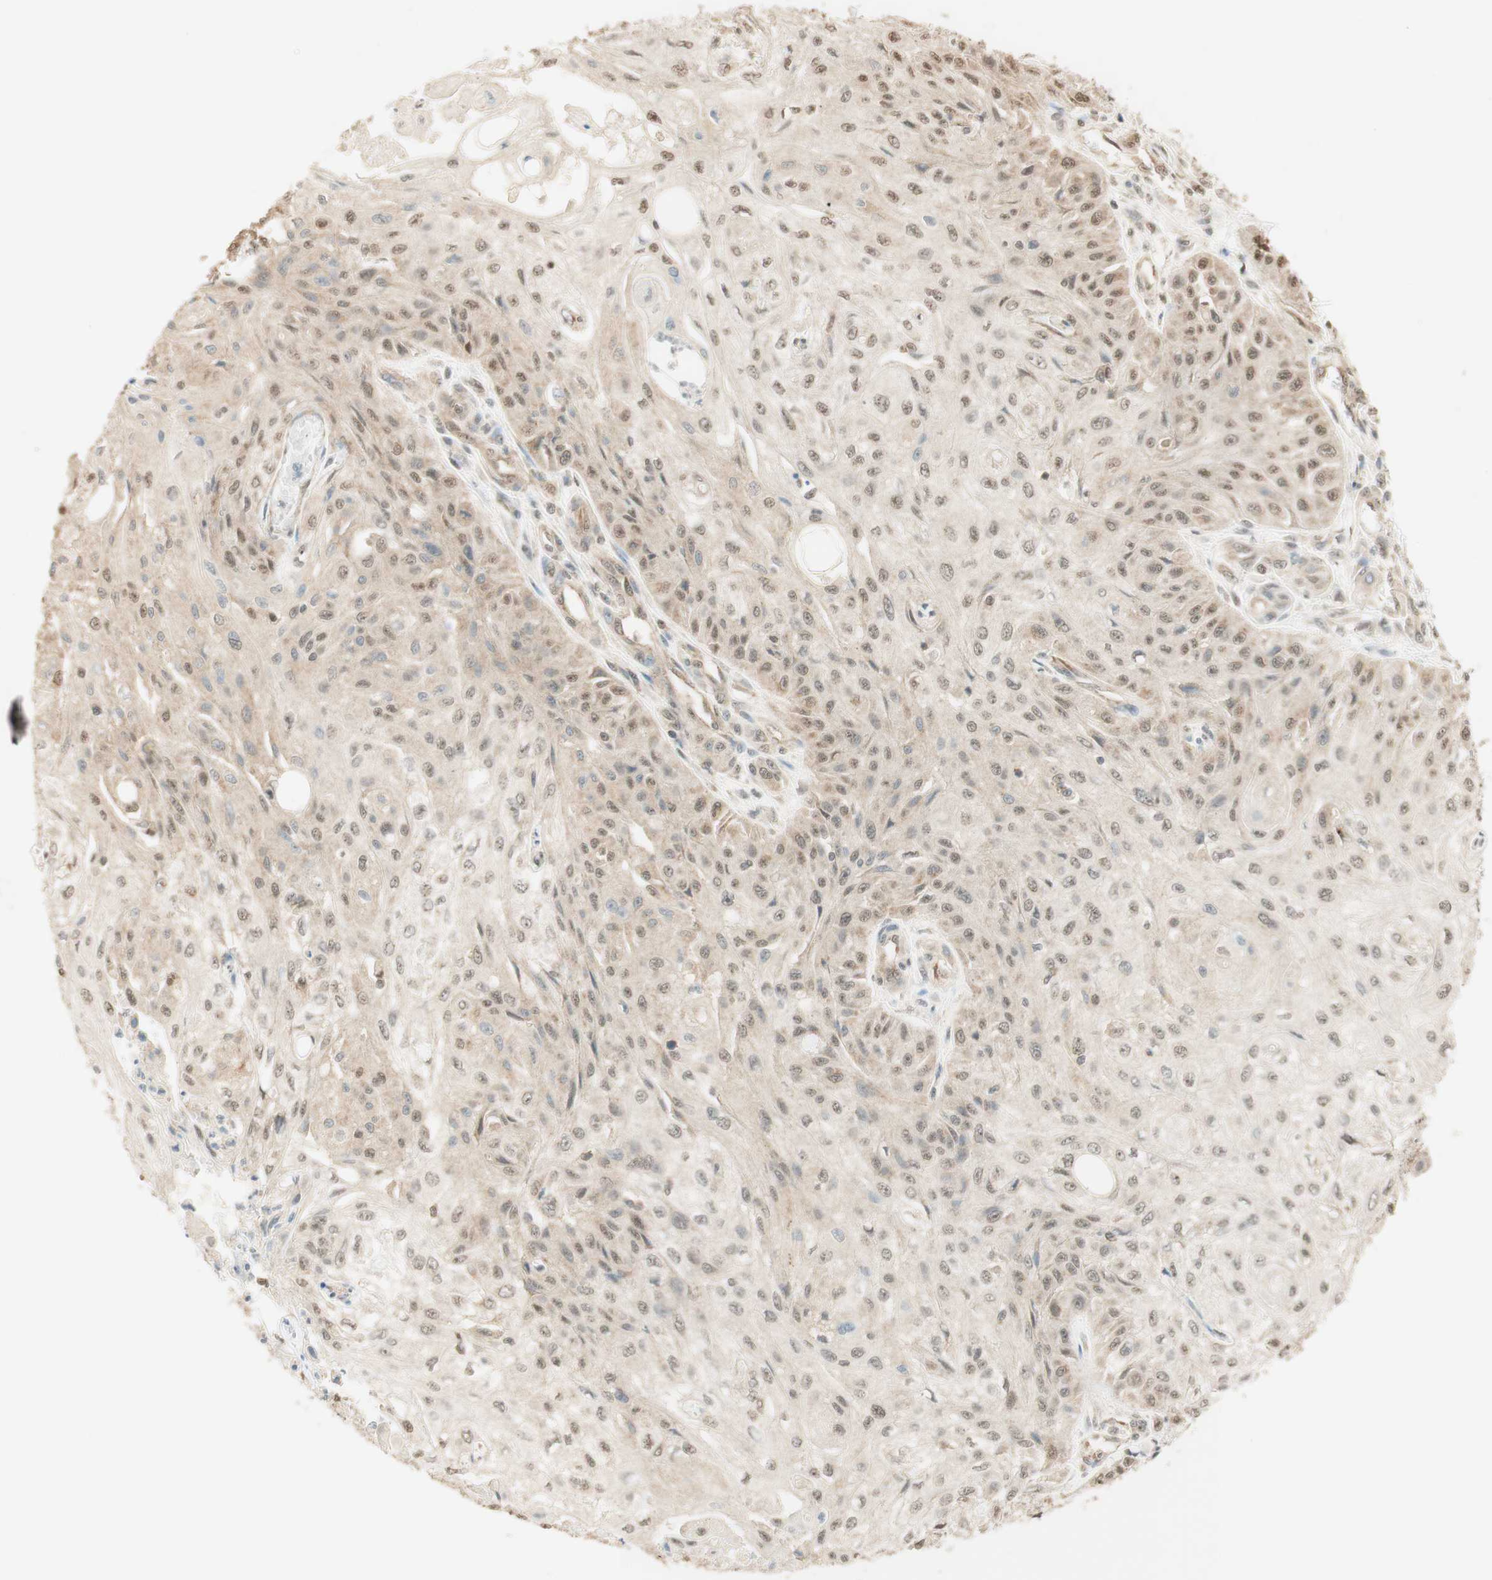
{"staining": {"intensity": "weak", "quantity": ">75%", "location": "cytoplasmic/membranous,nuclear"}, "tissue": "skin cancer", "cell_type": "Tumor cells", "image_type": "cancer", "snomed": [{"axis": "morphology", "description": "Squamous cell carcinoma, NOS"}, {"axis": "topography", "description": "Skin"}], "caption": "Protein staining exhibits weak cytoplasmic/membranous and nuclear positivity in about >75% of tumor cells in squamous cell carcinoma (skin). (IHC, brightfield microscopy, high magnification).", "gene": "SPINT2", "patient": {"sex": "male", "age": 75}}